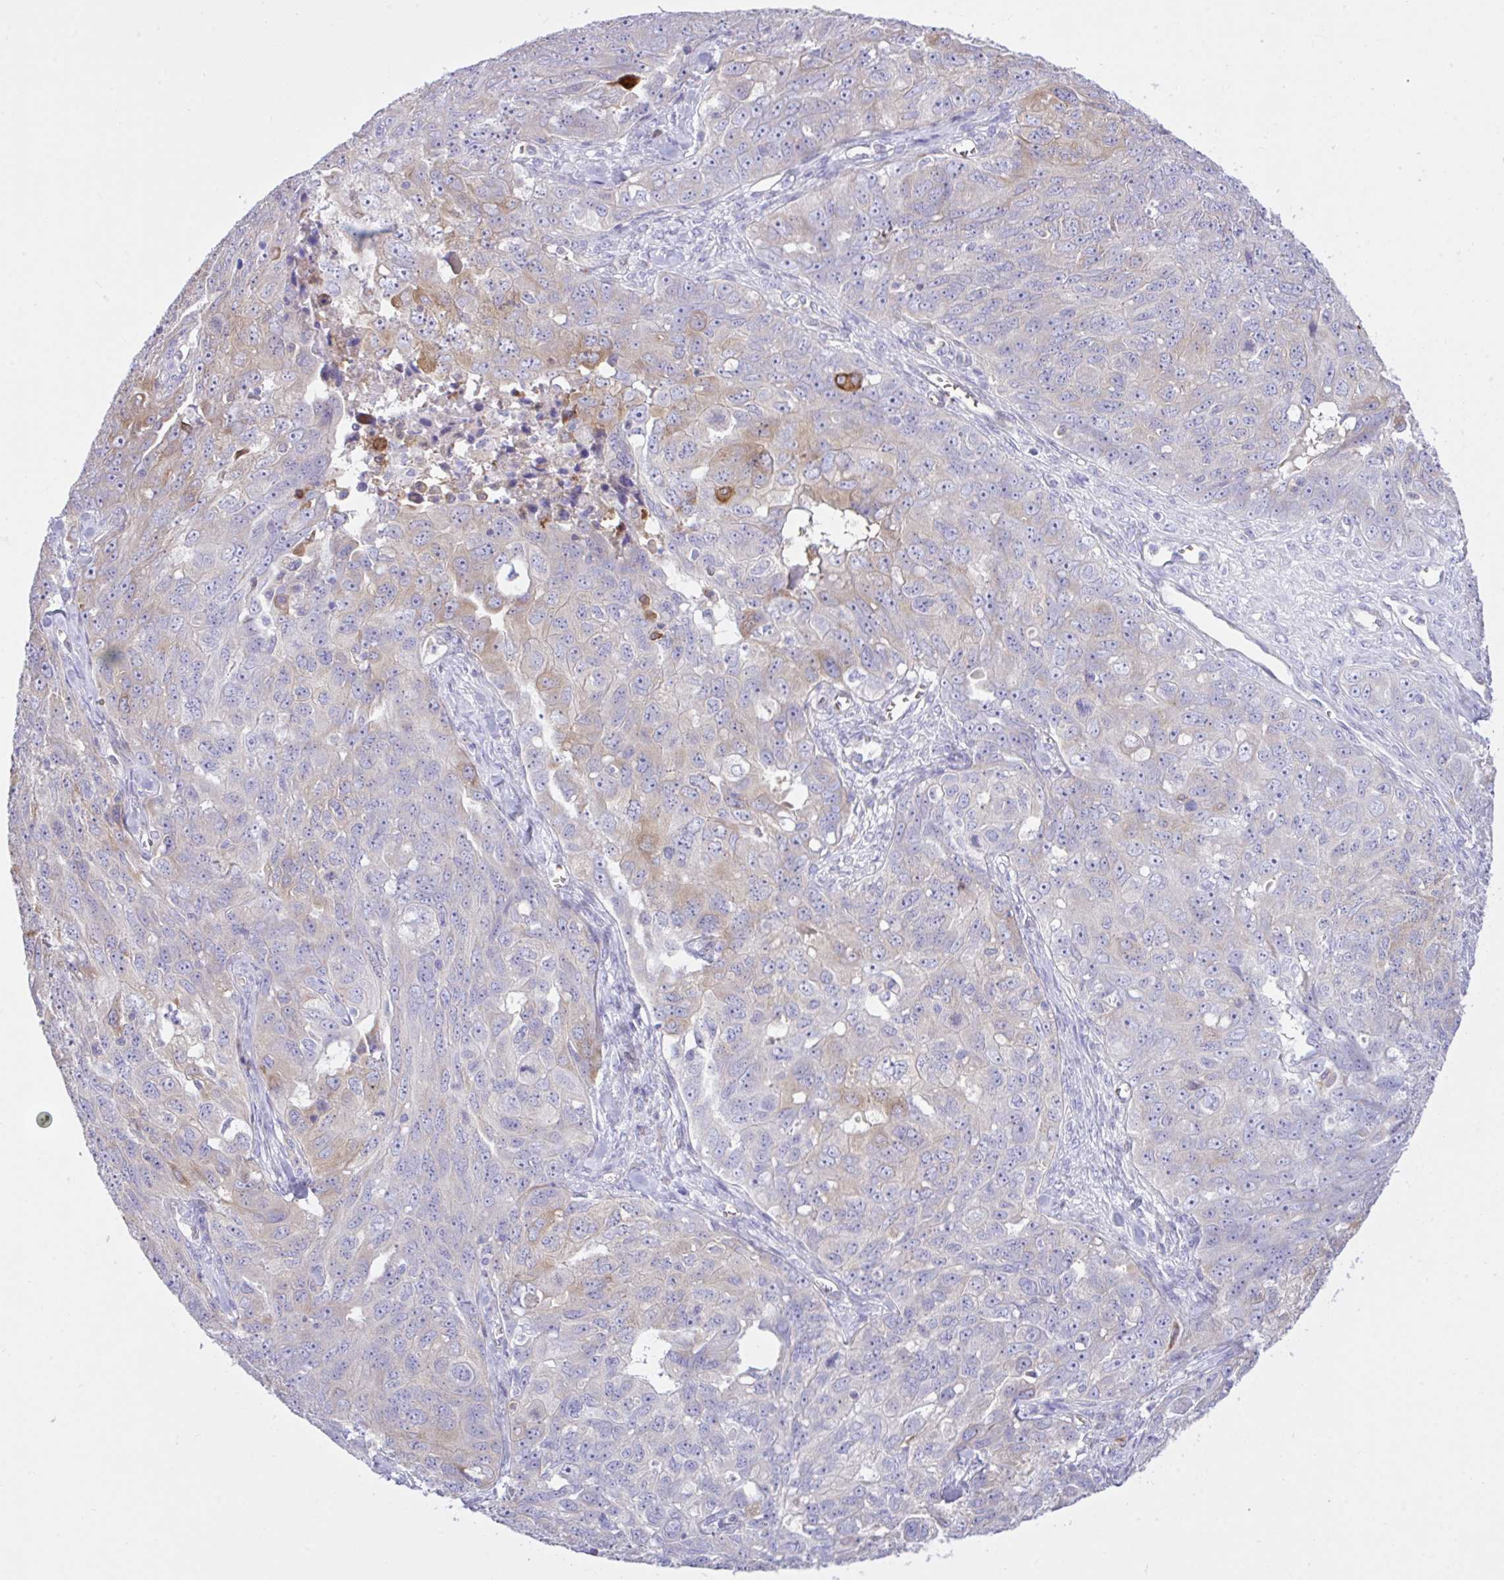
{"staining": {"intensity": "moderate", "quantity": "<25%", "location": "cytoplasmic/membranous"}, "tissue": "ovarian cancer", "cell_type": "Tumor cells", "image_type": "cancer", "snomed": [{"axis": "morphology", "description": "Carcinoma, endometroid"}, {"axis": "topography", "description": "Ovary"}], "caption": "The histopathology image displays staining of ovarian cancer (endometroid carcinoma), revealing moderate cytoplasmic/membranous protein staining (brown color) within tumor cells.", "gene": "EEF1A2", "patient": {"sex": "female", "age": 70}}